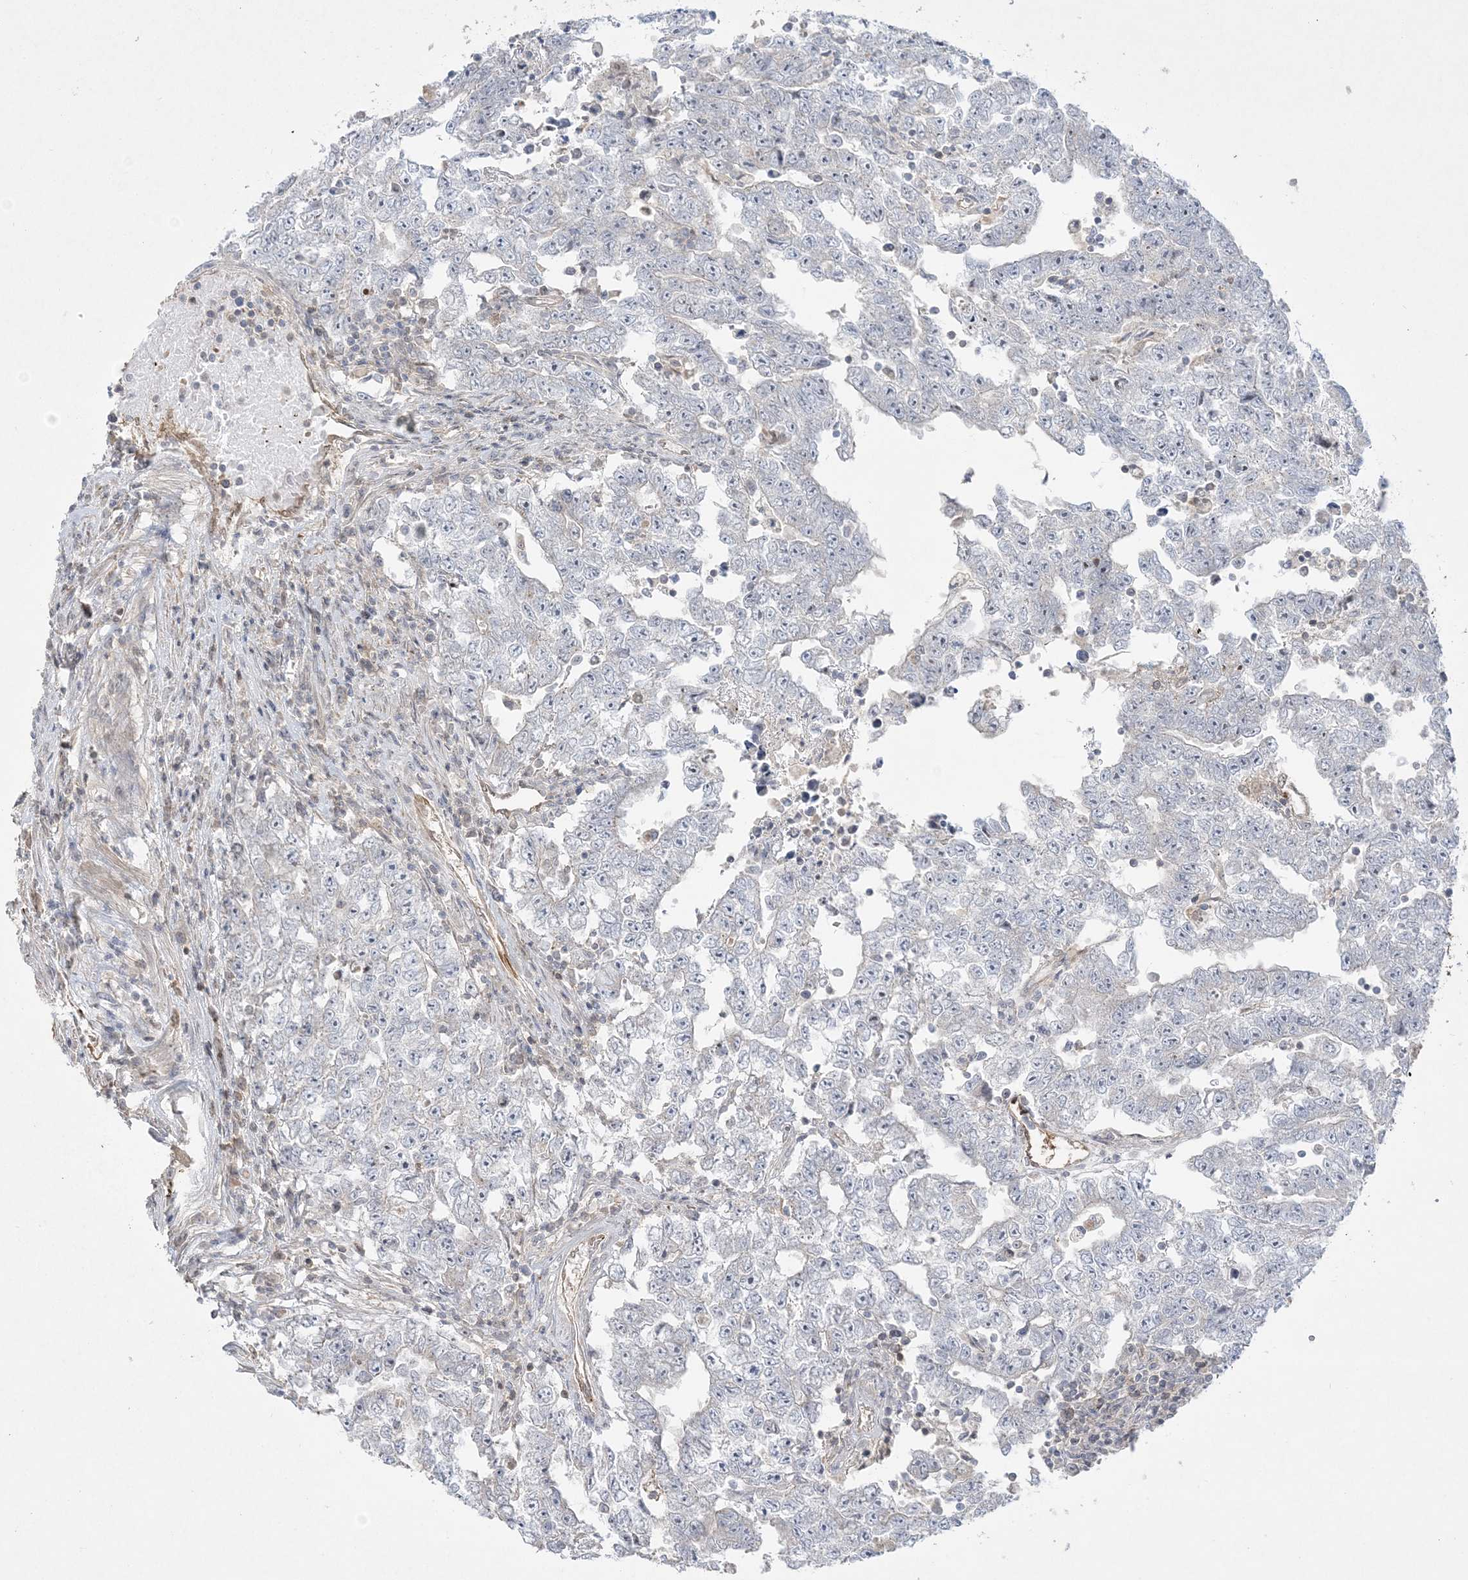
{"staining": {"intensity": "negative", "quantity": "none", "location": "none"}, "tissue": "testis cancer", "cell_type": "Tumor cells", "image_type": "cancer", "snomed": [{"axis": "morphology", "description": "Carcinoma, Embryonal, NOS"}, {"axis": "topography", "description": "Testis"}], "caption": "DAB immunohistochemical staining of human testis cancer demonstrates no significant positivity in tumor cells. (DAB (3,3'-diaminobenzidine) IHC visualized using brightfield microscopy, high magnification).", "gene": "INPP1", "patient": {"sex": "male", "age": 25}}